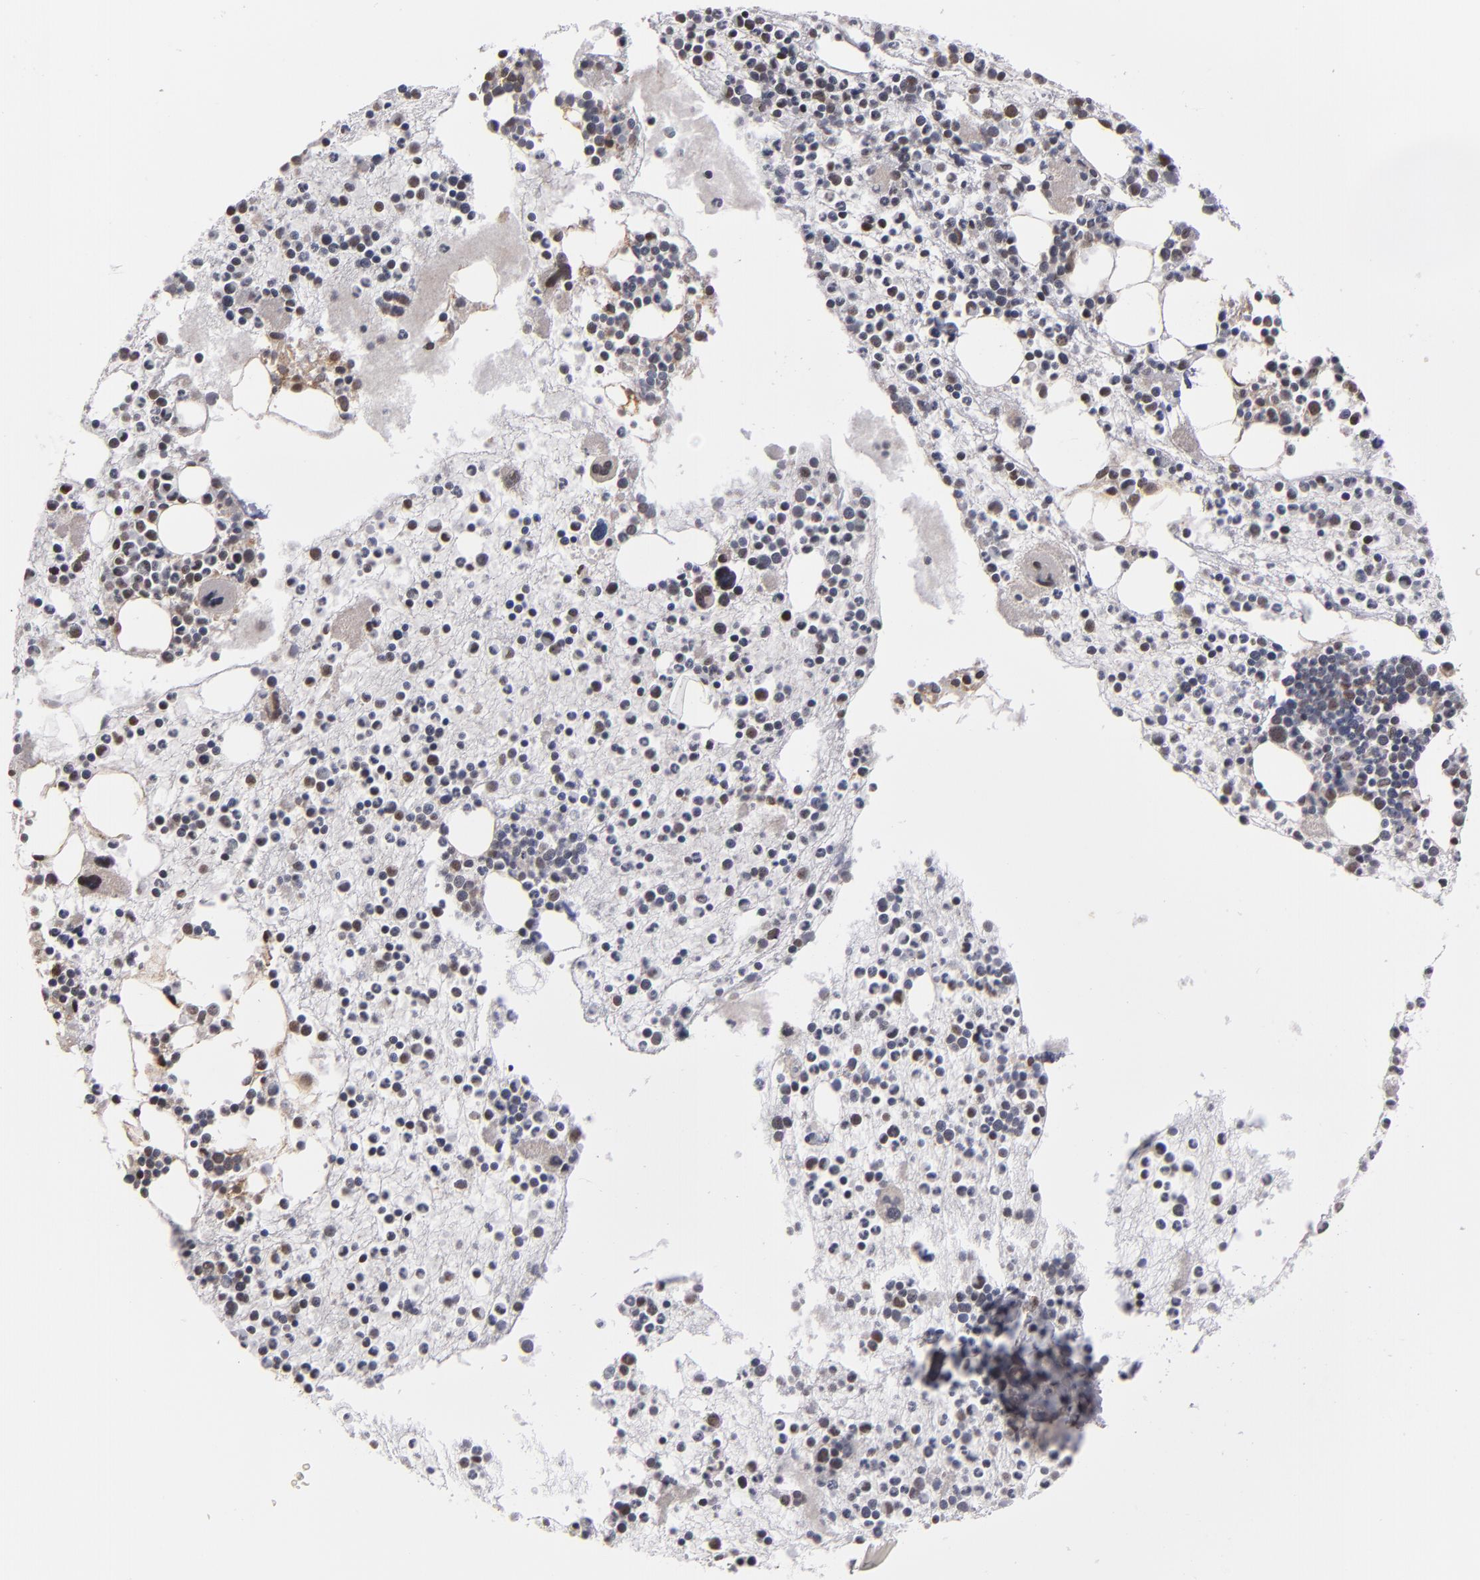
{"staining": {"intensity": "weak", "quantity": "25%-75%", "location": "nuclear"}, "tissue": "bone marrow", "cell_type": "Hematopoietic cells", "image_type": "normal", "snomed": [{"axis": "morphology", "description": "Normal tissue, NOS"}, {"axis": "topography", "description": "Bone marrow"}], "caption": "About 25%-75% of hematopoietic cells in normal human bone marrow exhibit weak nuclear protein staining as visualized by brown immunohistochemical staining.", "gene": "ZNF75A", "patient": {"sex": "male", "age": 15}}